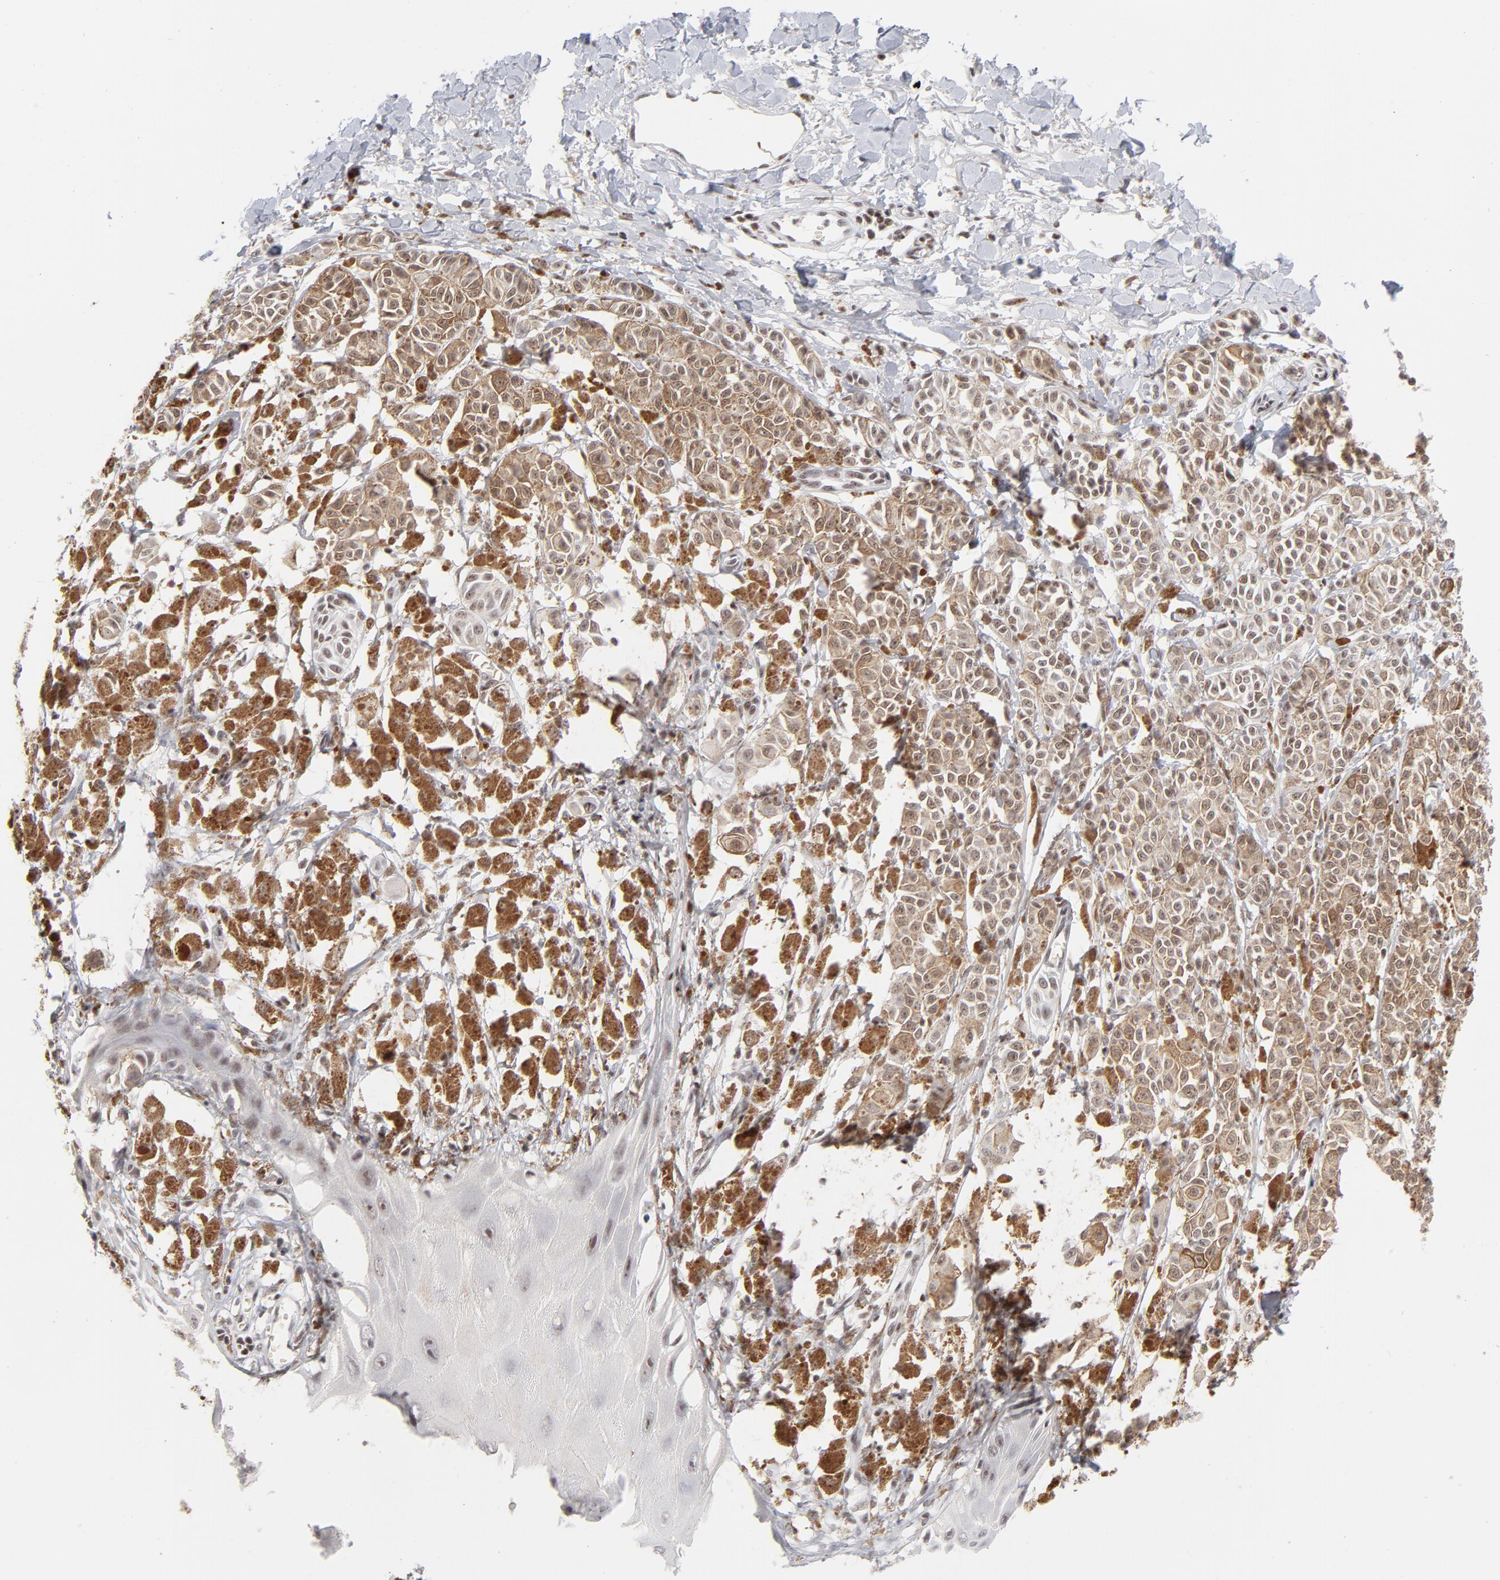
{"staining": {"intensity": "weak", "quantity": "25%-75%", "location": "nuclear"}, "tissue": "melanoma", "cell_type": "Tumor cells", "image_type": "cancer", "snomed": [{"axis": "morphology", "description": "Malignant melanoma, NOS"}, {"axis": "topography", "description": "Skin"}], "caption": "This histopathology image reveals immunohistochemistry staining of human malignant melanoma, with low weak nuclear staining in approximately 25%-75% of tumor cells.", "gene": "ZNF143", "patient": {"sex": "male", "age": 76}}